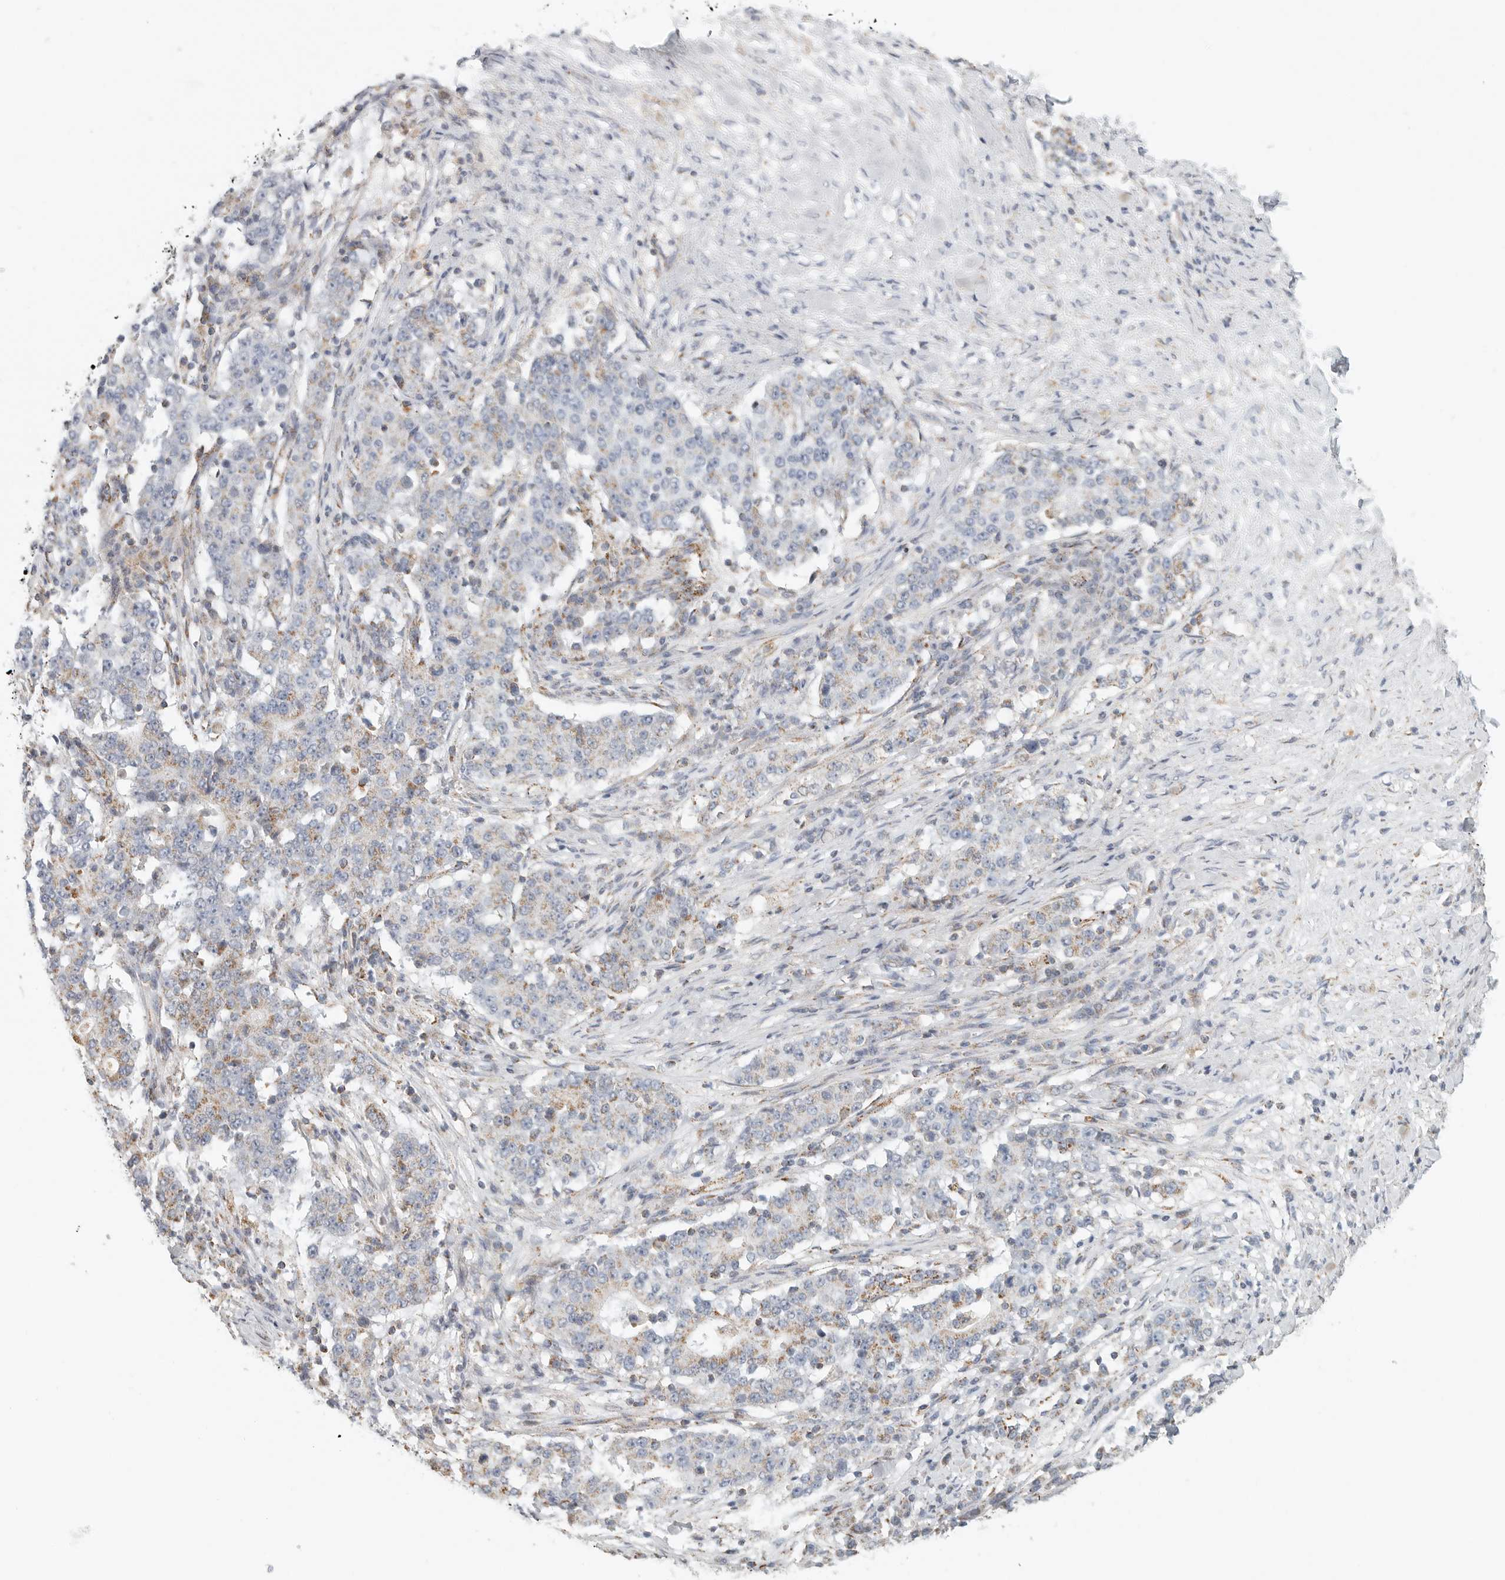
{"staining": {"intensity": "weak", "quantity": "25%-75%", "location": "cytoplasmic/membranous"}, "tissue": "stomach cancer", "cell_type": "Tumor cells", "image_type": "cancer", "snomed": [{"axis": "morphology", "description": "Adenocarcinoma, NOS"}, {"axis": "topography", "description": "Stomach"}], "caption": "Weak cytoplasmic/membranous protein positivity is identified in approximately 25%-75% of tumor cells in stomach adenocarcinoma.", "gene": "SLC25A26", "patient": {"sex": "male", "age": 59}}